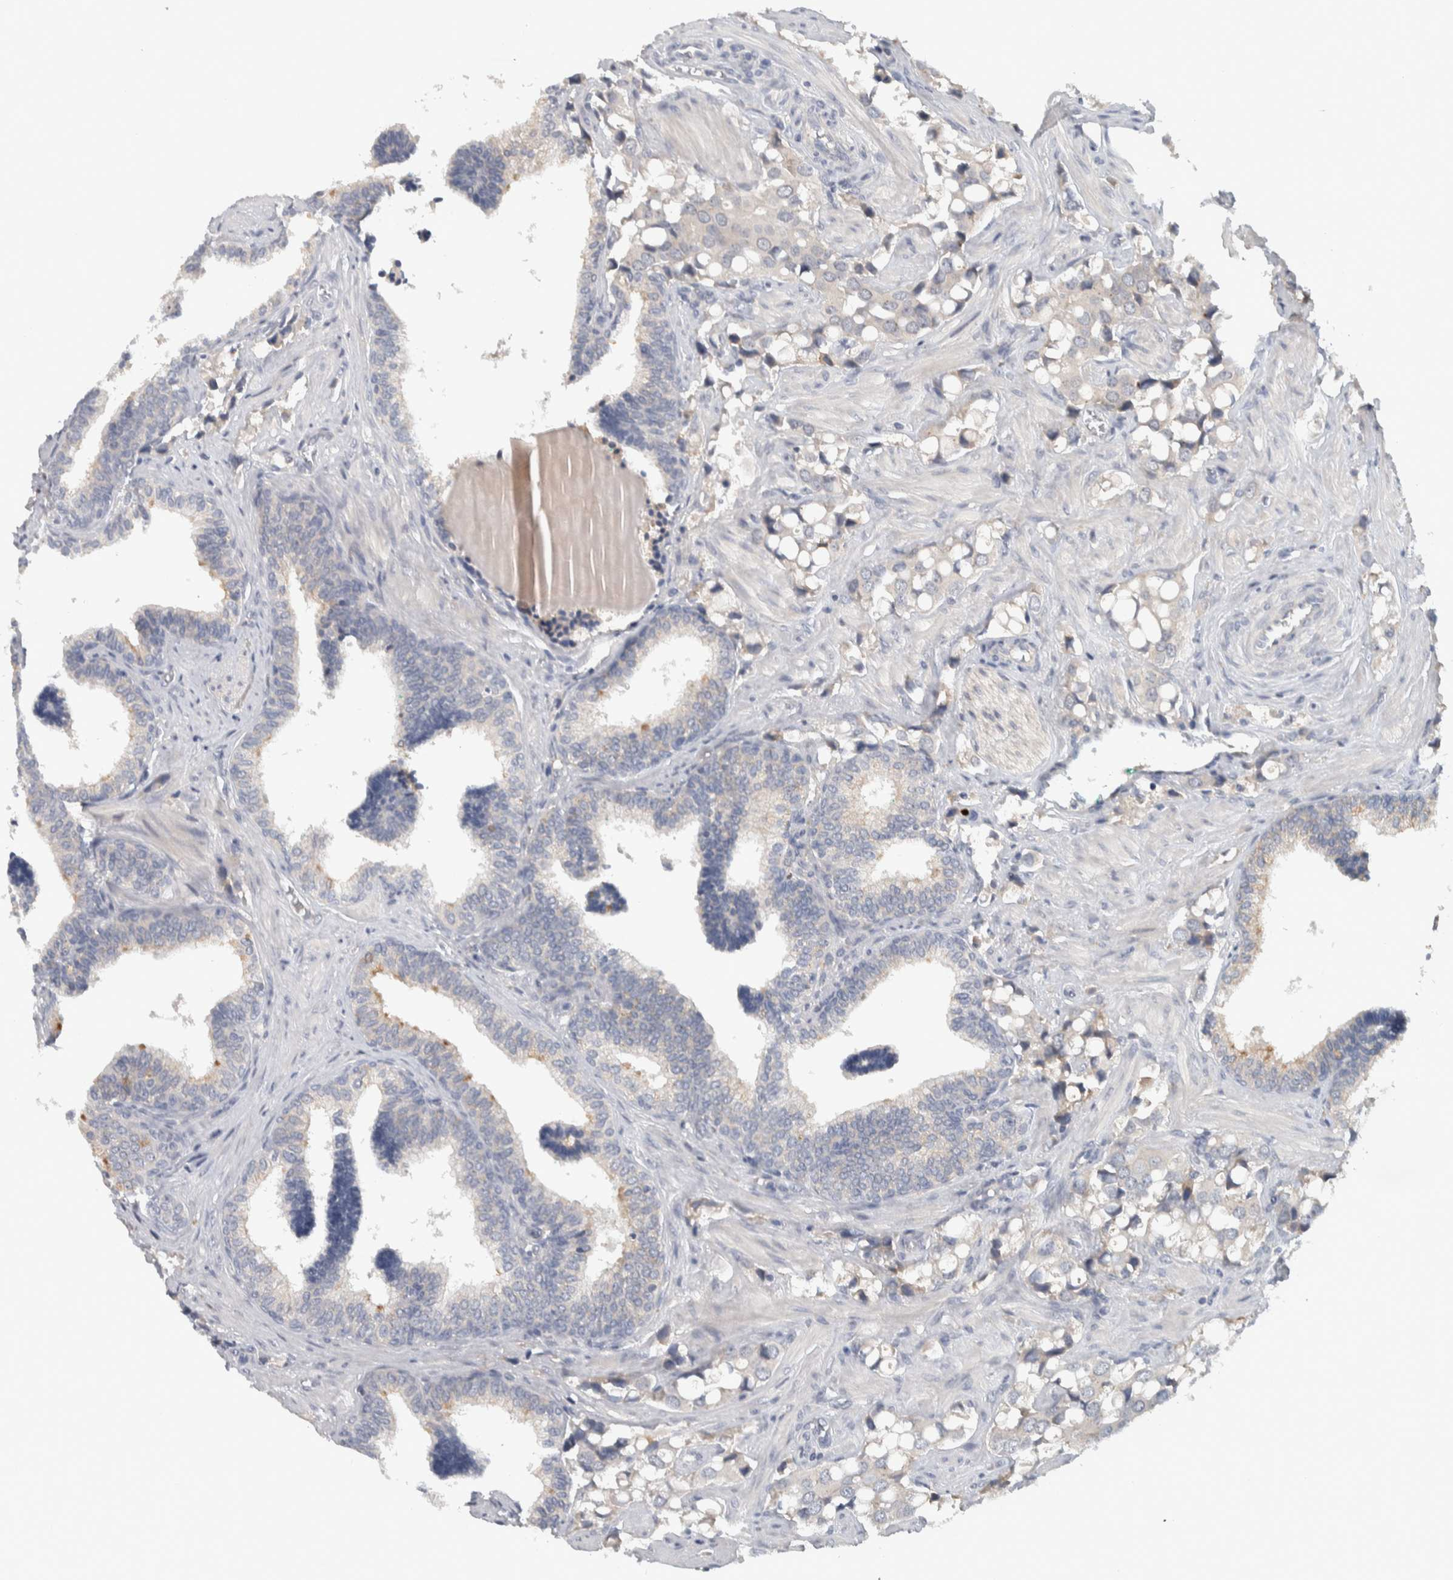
{"staining": {"intensity": "negative", "quantity": "none", "location": "none"}, "tissue": "prostate cancer", "cell_type": "Tumor cells", "image_type": "cancer", "snomed": [{"axis": "morphology", "description": "Adenocarcinoma, High grade"}, {"axis": "topography", "description": "Prostate"}], "caption": "Tumor cells are negative for protein expression in human prostate cancer (high-grade adenocarcinoma).", "gene": "ADPRM", "patient": {"sex": "male", "age": 52}}